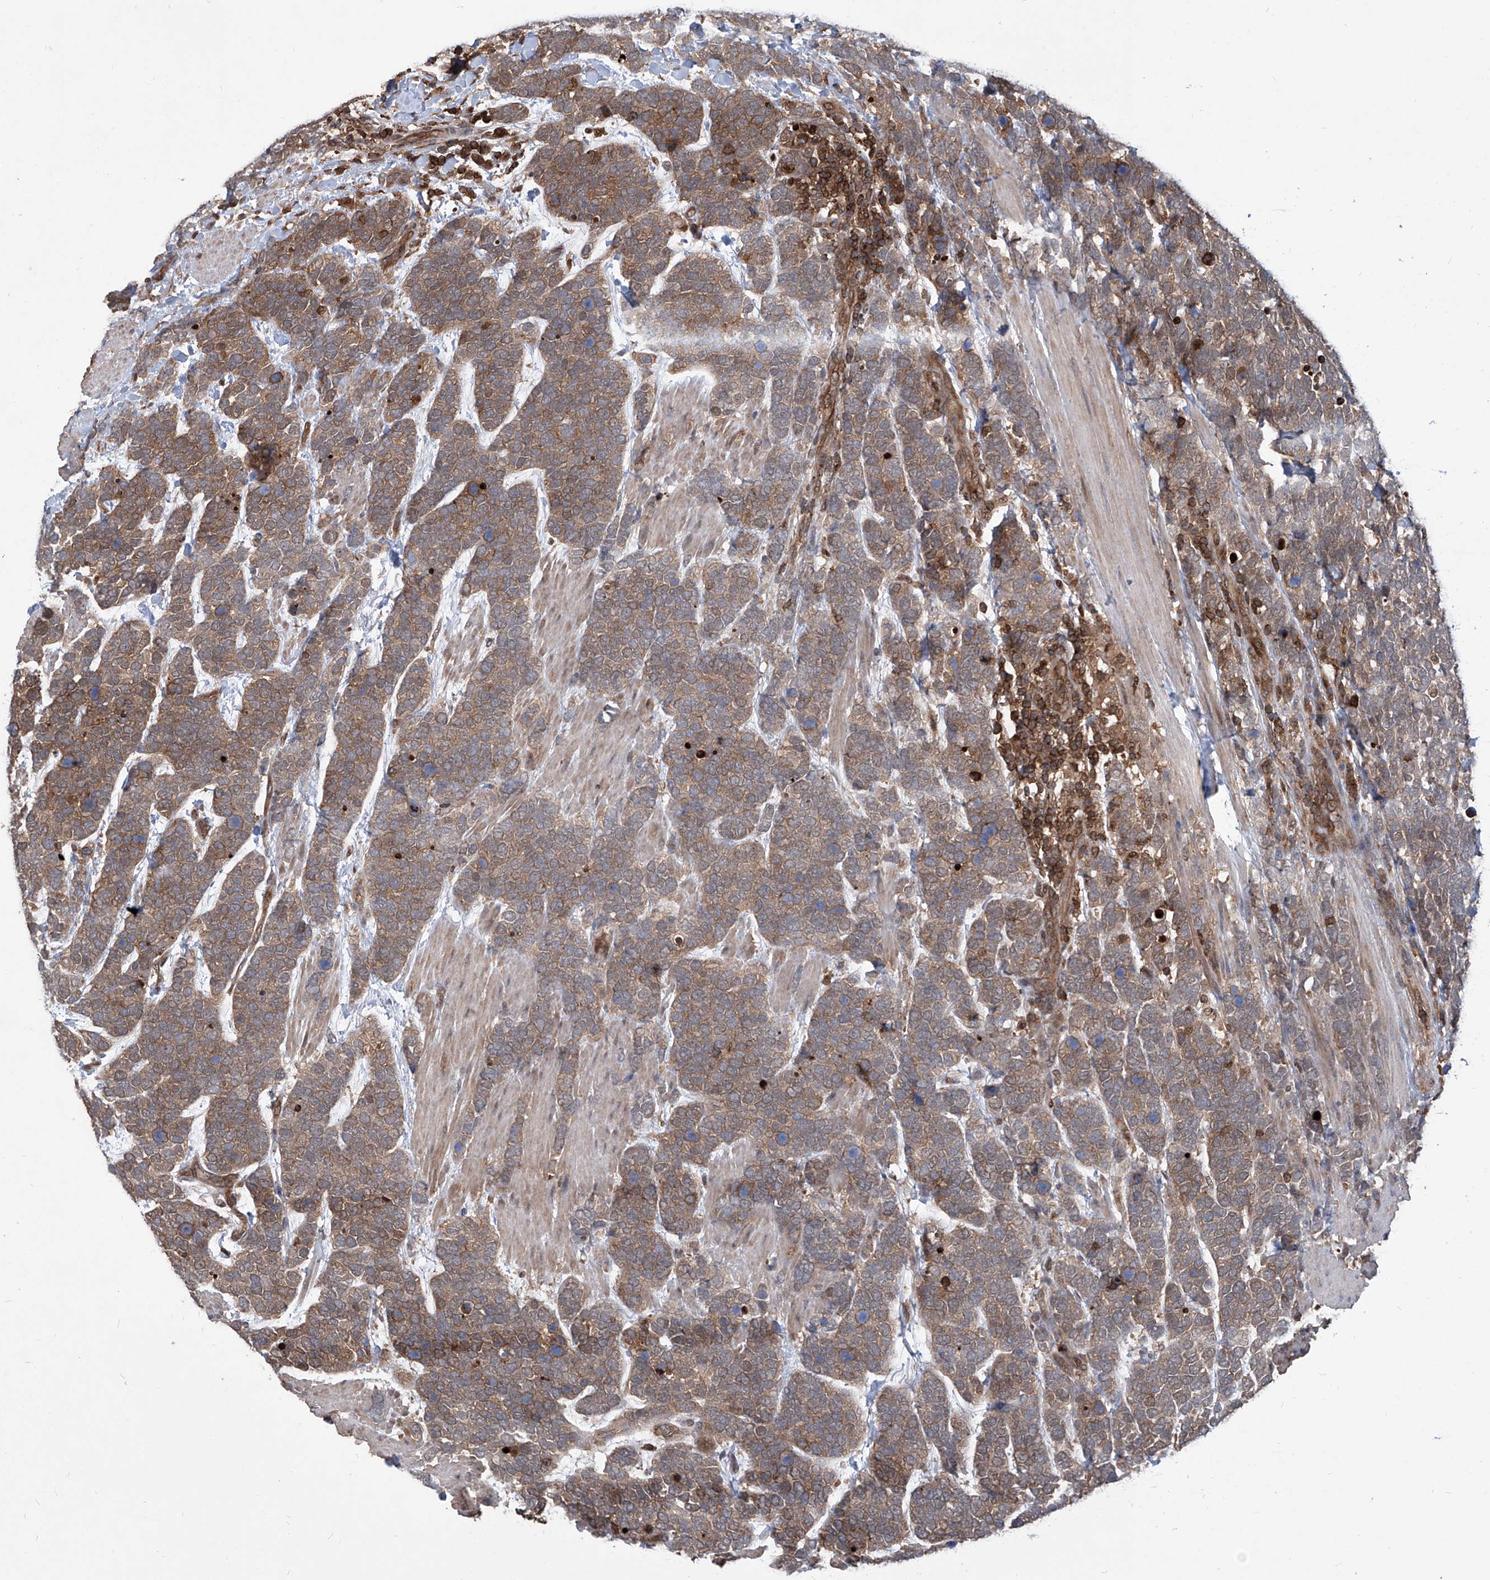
{"staining": {"intensity": "moderate", "quantity": "25%-75%", "location": "cytoplasmic/membranous"}, "tissue": "urothelial cancer", "cell_type": "Tumor cells", "image_type": "cancer", "snomed": [{"axis": "morphology", "description": "Urothelial carcinoma, High grade"}, {"axis": "topography", "description": "Urinary bladder"}], "caption": "Immunohistochemistry staining of urothelial carcinoma (high-grade), which displays medium levels of moderate cytoplasmic/membranous staining in about 25%-75% of tumor cells indicating moderate cytoplasmic/membranous protein expression. The staining was performed using DAB (3,3'-diaminobenzidine) (brown) for protein detection and nuclei were counterstained in hematoxylin (blue).", "gene": "PSMB1", "patient": {"sex": "female", "age": 82}}